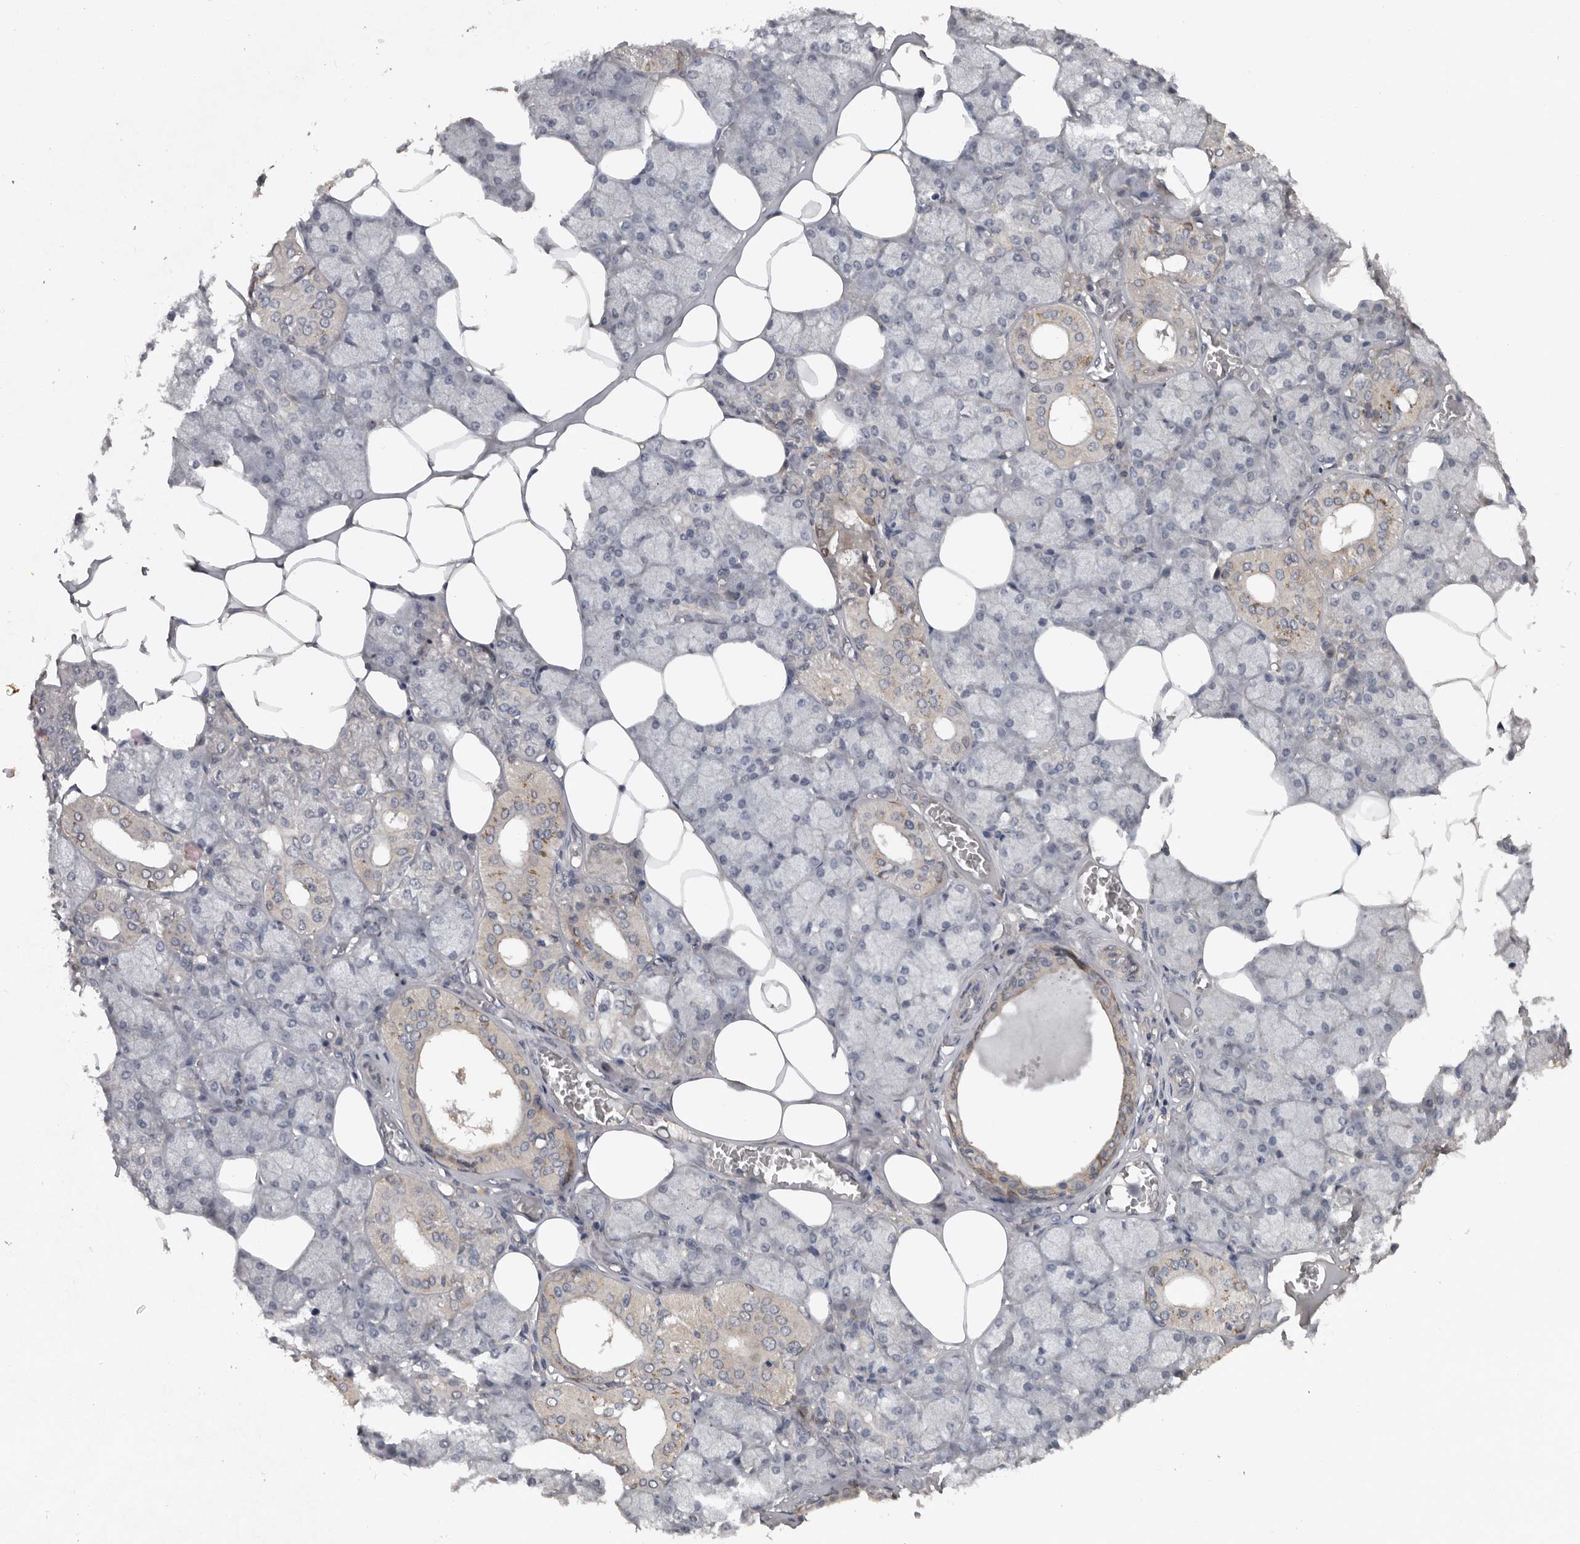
{"staining": {"intensity": "moderate", "quantity": "<25%", "location": "cytoplasmic/membranous"}, "tissue": "salivary gland", "cell_type": "Glandular cells", "image_type": "normal", "snomed": [{"axis": "morphology", "description": "Normal tissue, NOS"}, {"axis": "topography", "description": "Salivary gland"}], "caption": "This is a histology image of immunohistochemistry staining of unremarkable salivary gland, which shows moderate positivity in the cytoplasmic/membranous of glandular cells.", "gene": "DNAJB4", "patient": {"sex": "male", "age": 62}}